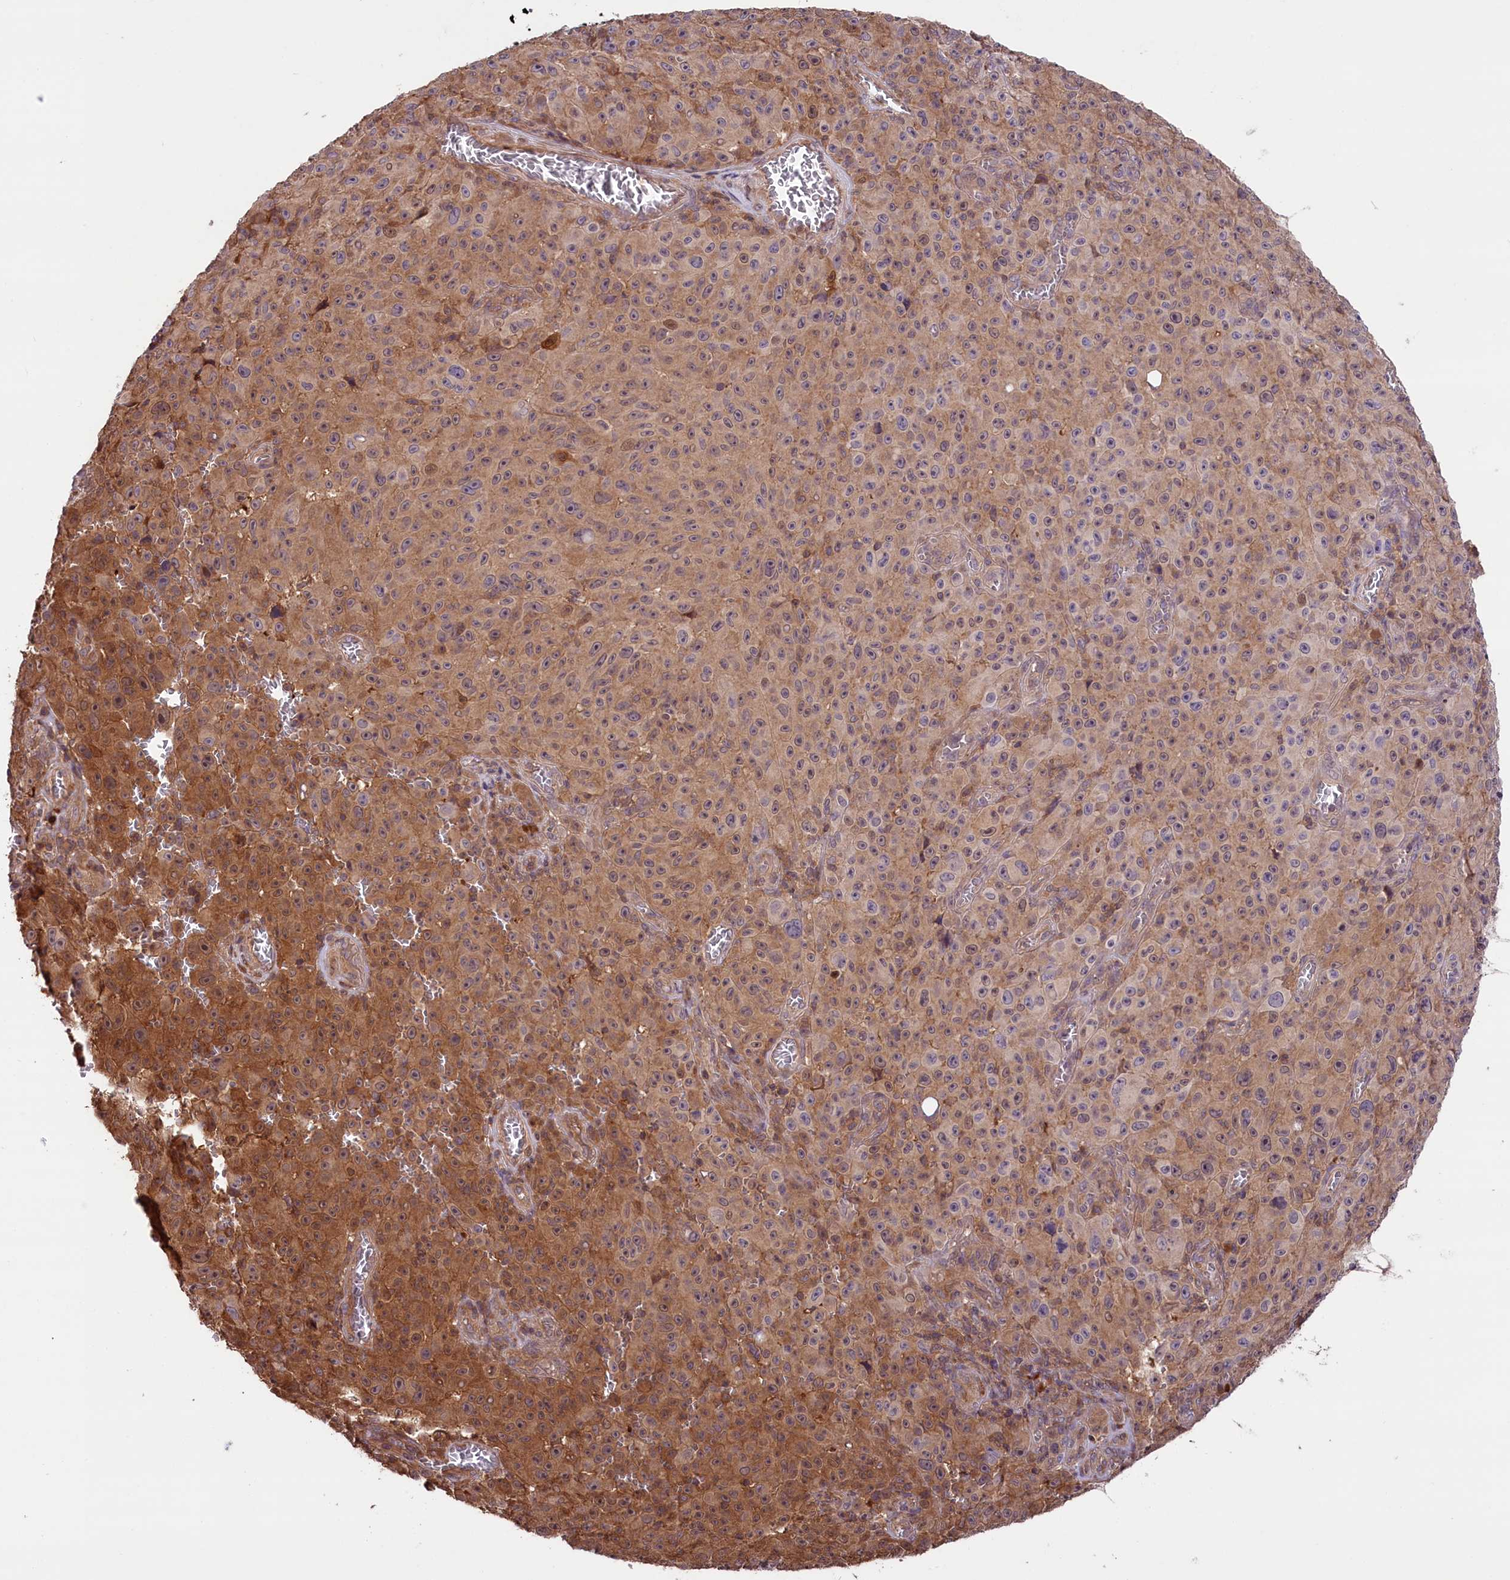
{"staining": {"intensity": "moderate", "quantity": "<25%", "location": "cytoplasmic/membranous,nuclear"}, "tissue": "melanoma", "cell_type": "Tumor cells", "image_type": "cancer", "snomed": [{"axis": "morphology", "description": "Malignant melanoma, NOS"}, {"axis": "topography", "description": "Skin"}], "caption": "Approximately <25% of tumor cells in malignant melanoma exhibit moderate cytoplasmic/membranous and nuclear protein positivity as visualized by brown immunohistochemical staining.", "gene": "RIC8A", "patient": {"sex": "female", "age": 82}}